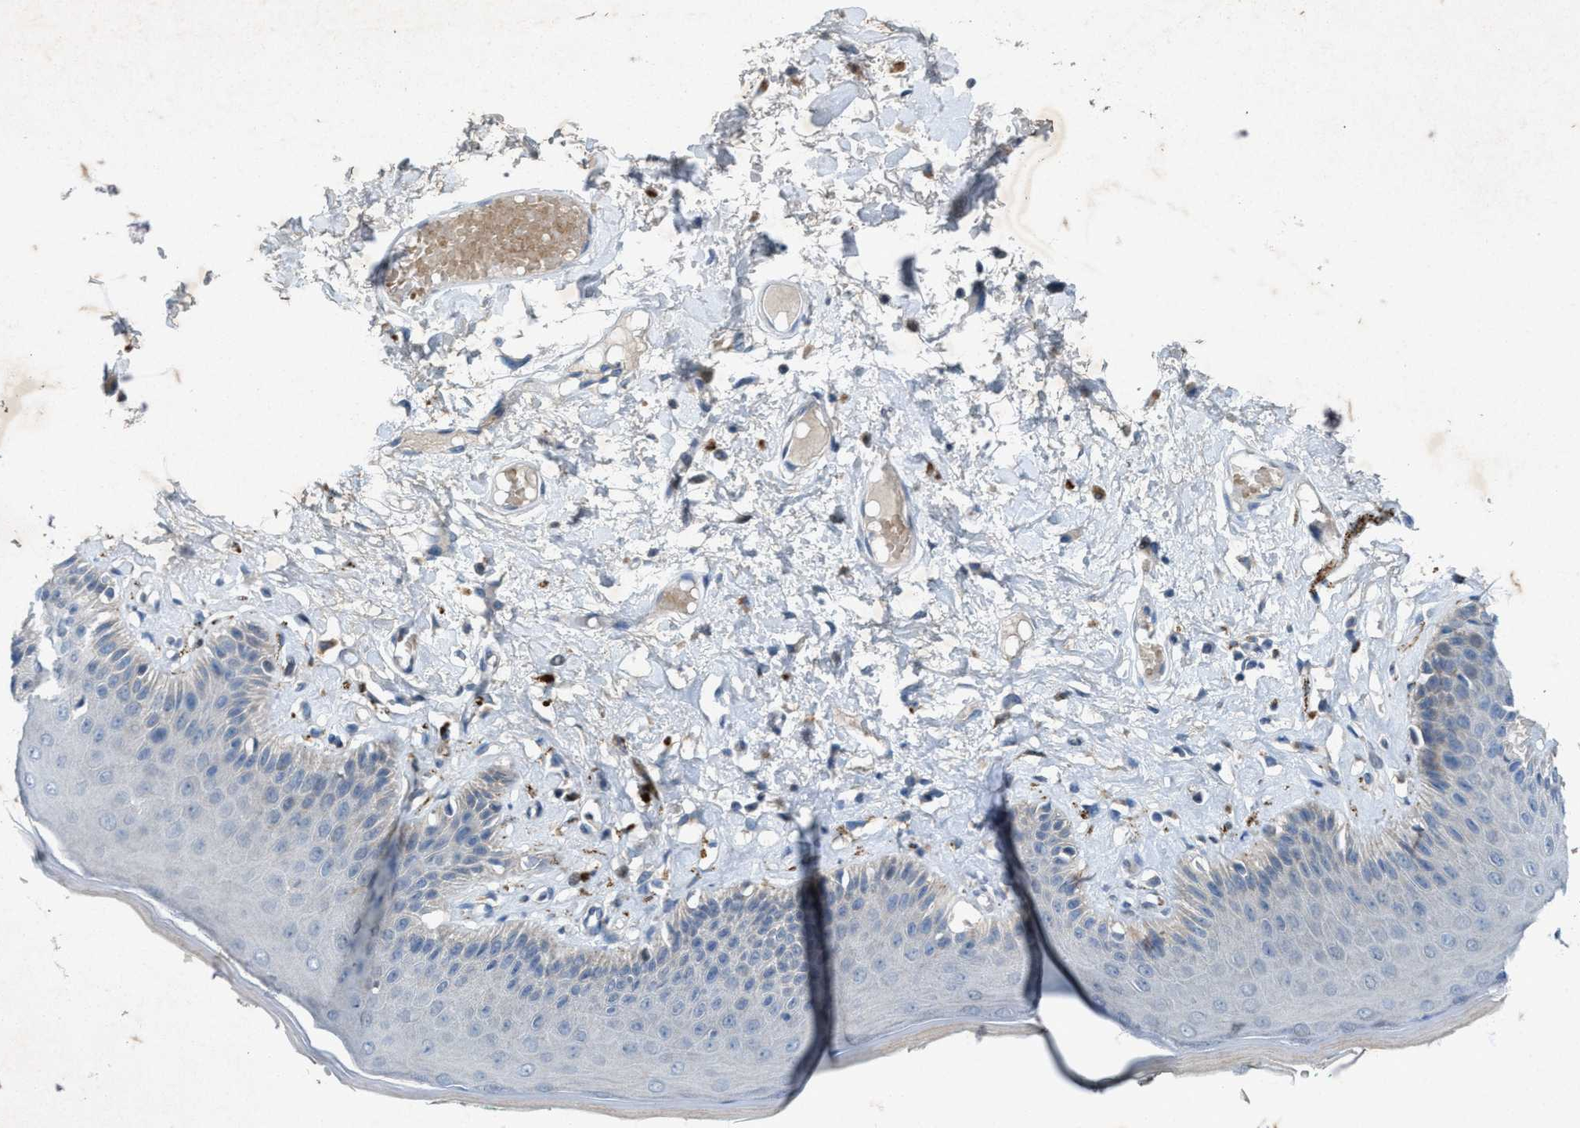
{"staining": {"intensity": "weak", "quantity": "<25%", "location": "cytoplasmic/membranous"}, "tissue": "skin", "cell_type": "Epidermal cells", "image_type": "normal", "snomed": [{"axis": "morphology", "description": "Normal tissue, NOS"}, {"axis": "topography", "description": "Vulva"}], "caption": "High power microscopy histopathology image of an immunohistochemistry (IHC) image of benign skin, revealing no significant positivity in epidermal cells.", "gene": "URGCP", "patient": {"sex": "female", "age": 73}}